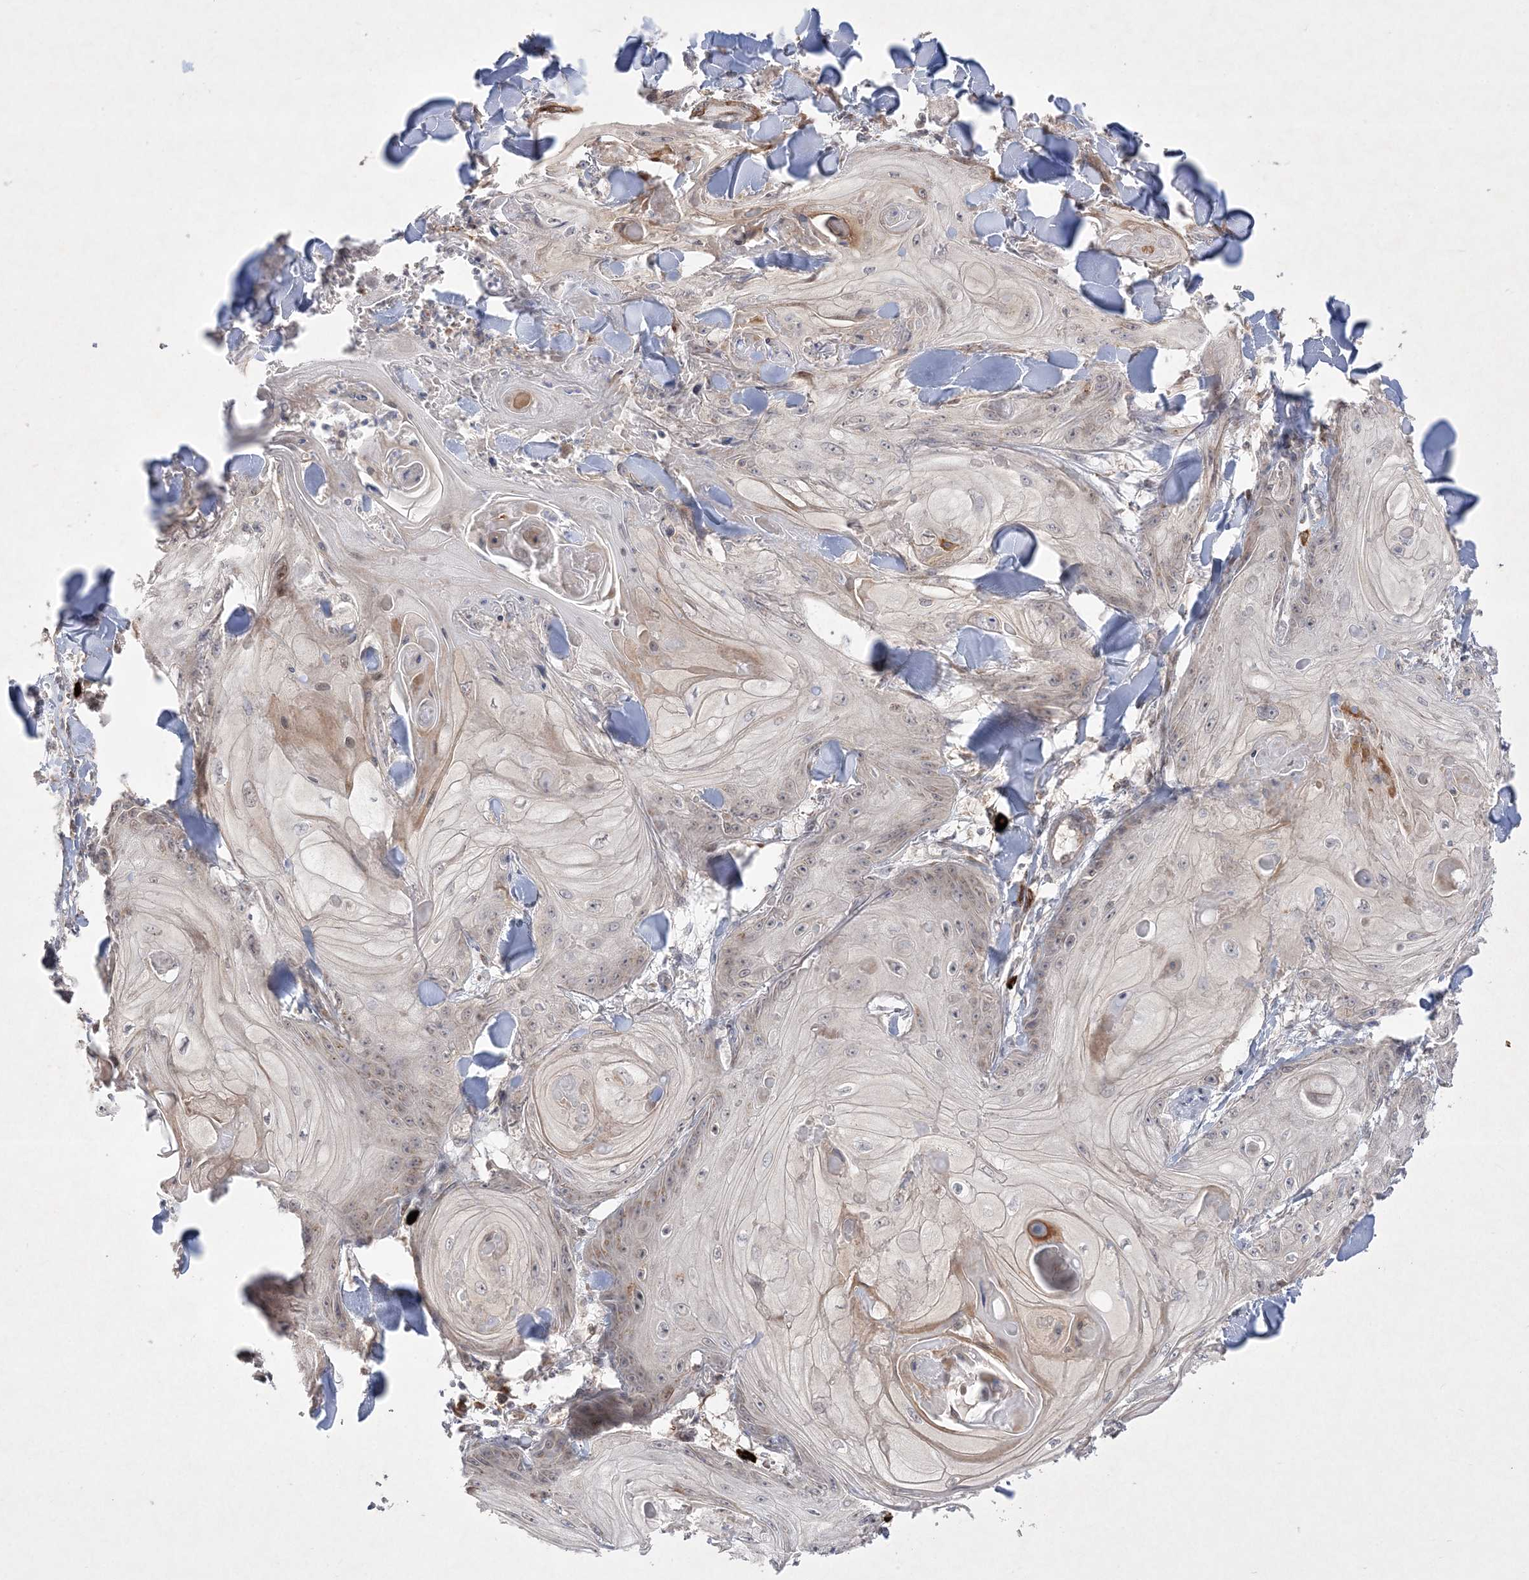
{"staining": {"intensity": "weak", "quantity": "<25%", "location": "cytoplasmic/membranous"}, "tissue": "skin cancer", "cell_type": "Tumor cells", "image_type": "cancer", "snomed": [{"axis": "morphology", "description": "Squamous cell carcinoma, NOS"}, {"axis": "topography", "description": "Skin"}], "caption": "Skin squamous cell carcinoma was stained to show a protein in brown. There is no significant staining in tumor cells.", "gene": "CLNK", "patient": {"sex": "male", "age": 74}}